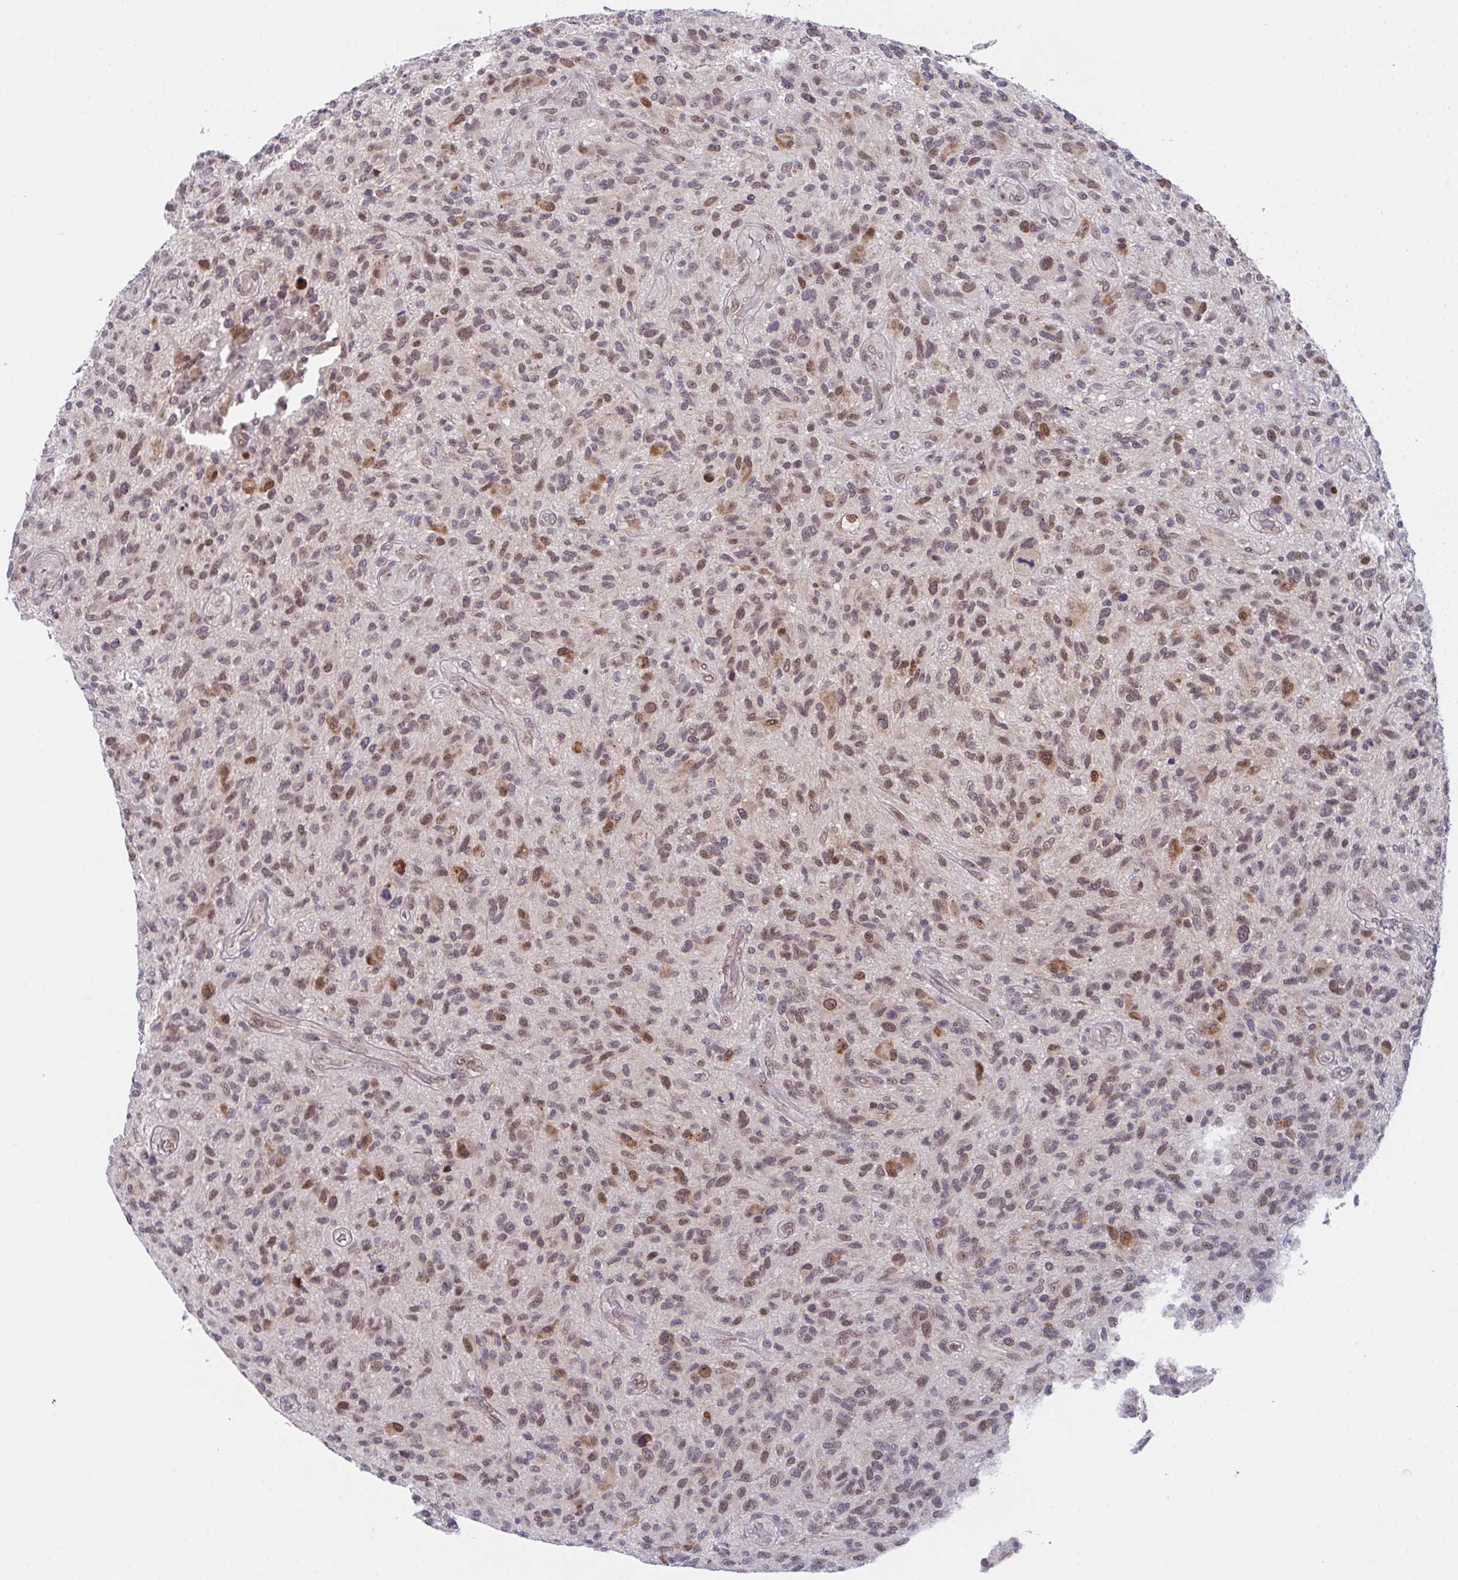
{"staining": {"intensity": "moderate", "quantity": "25%-75%", "location": "nuclear"}, "tissue": "glioma", "cell_type": "Tumor cells", "image_type": "cancer", "snomed": [{"axis": "morphology", "description": "Glioma, malignant, High grade"}, {"axis": "topography", "description": "Brain"}], "caption": "This micrograph demonstrates malignant high-grade glioma stained with immunohistochemistry (IHC) to label a protein in brown. The nuclear of tumor cells show moderate positivity for the protein. Nuclei are counter-stained blue.", "gene": "RBM18", "patient": {"sex": "male", "age": 47}}